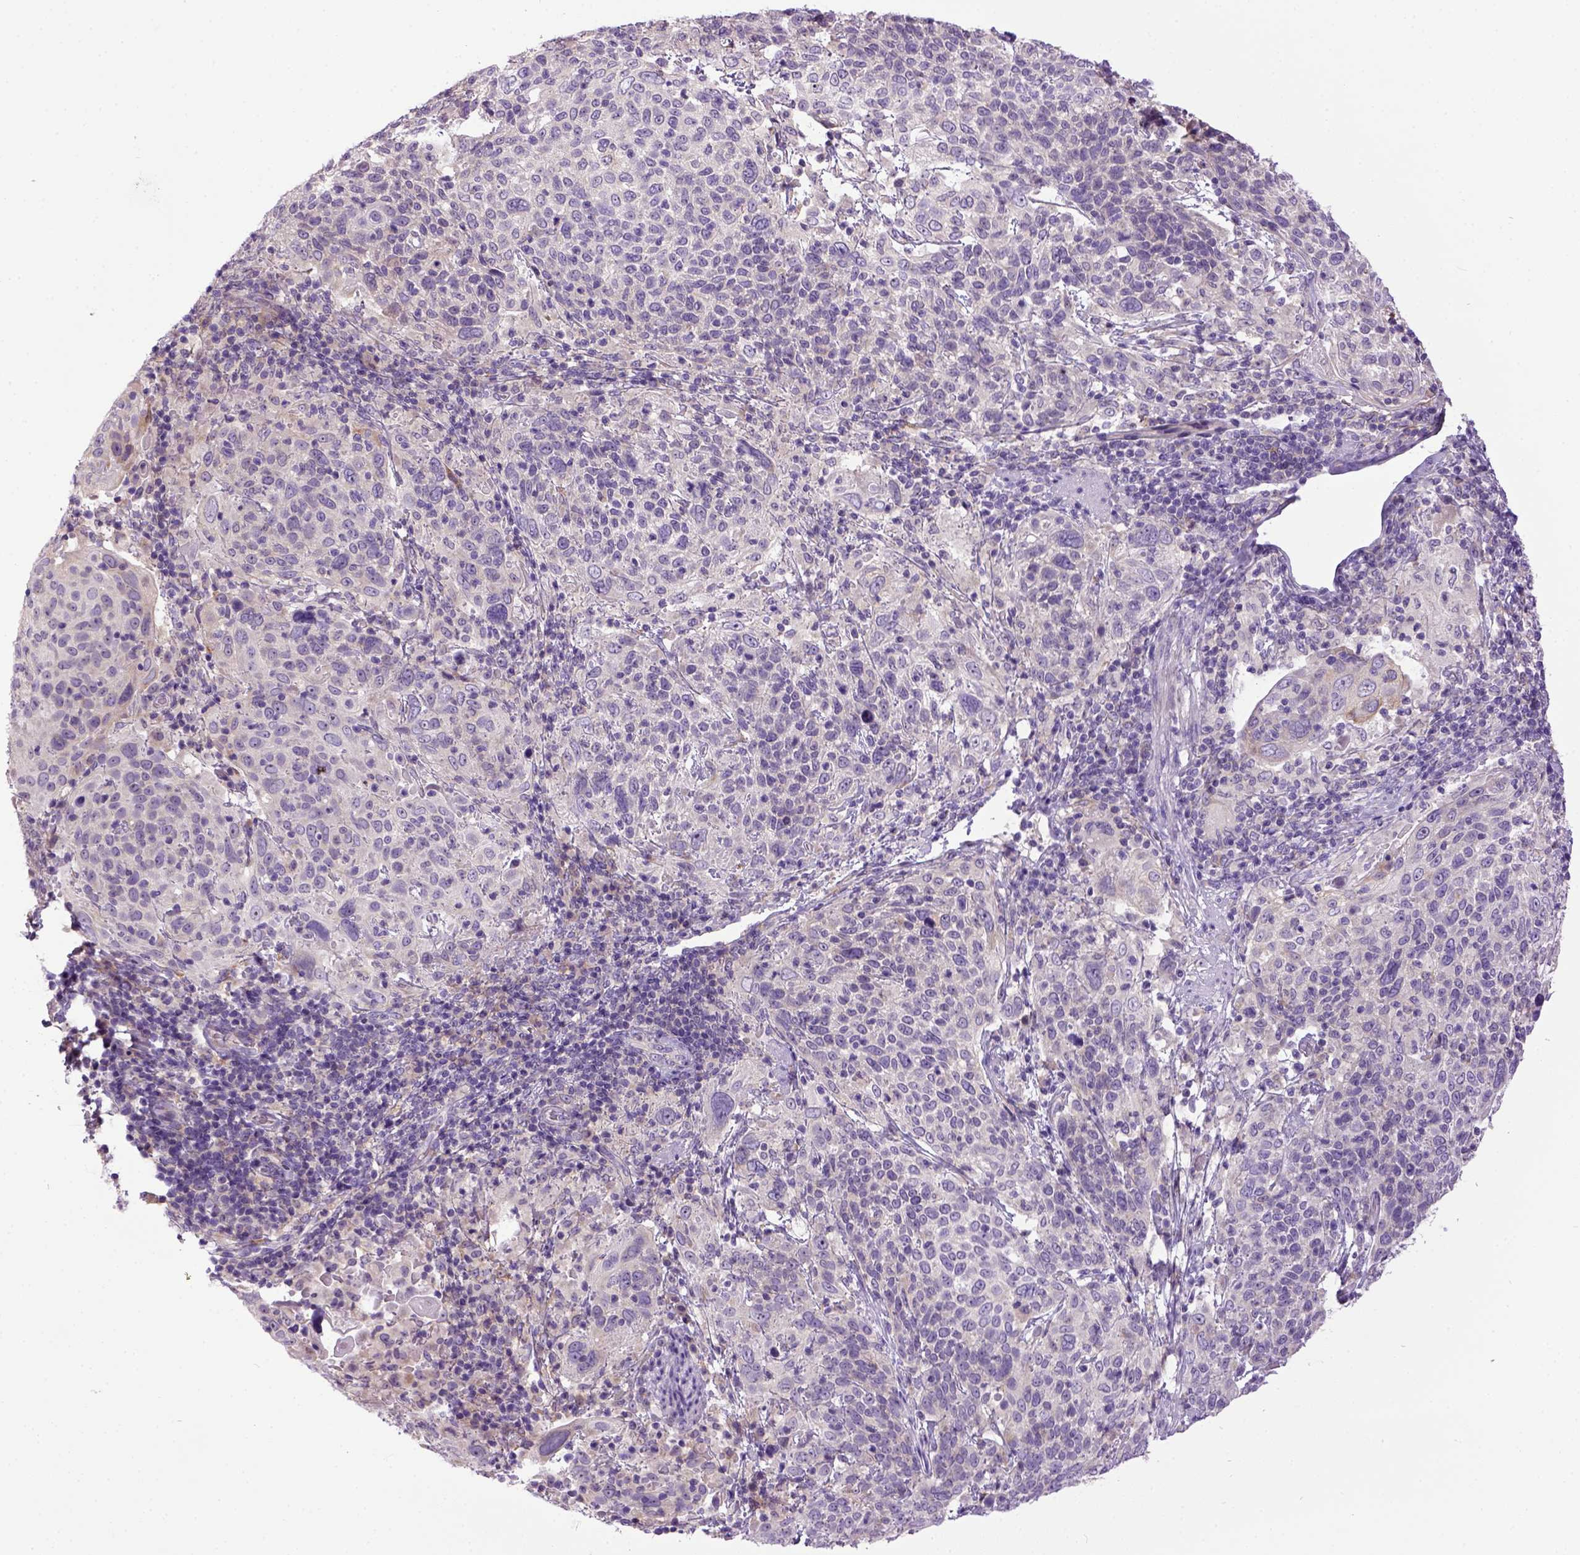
{"staining": {"intensity": "negative", "quantity": "none", "location": "none"}, "tissue": "cervical cancer", "cell_type": "Tumor cells", "image_type": "cancer", "snomed": [{"axis": "morphology", "description": "Squamous cell carcinoma, NOS"}, {"axis": "topography", "description": "Cervix"}], "caption": "Human cervical cancer stained for a protein using IHC demonstrates no positivity in tumor cells.", "gene": "NEK5", "patient": {"sex": "female", "age": 61}}